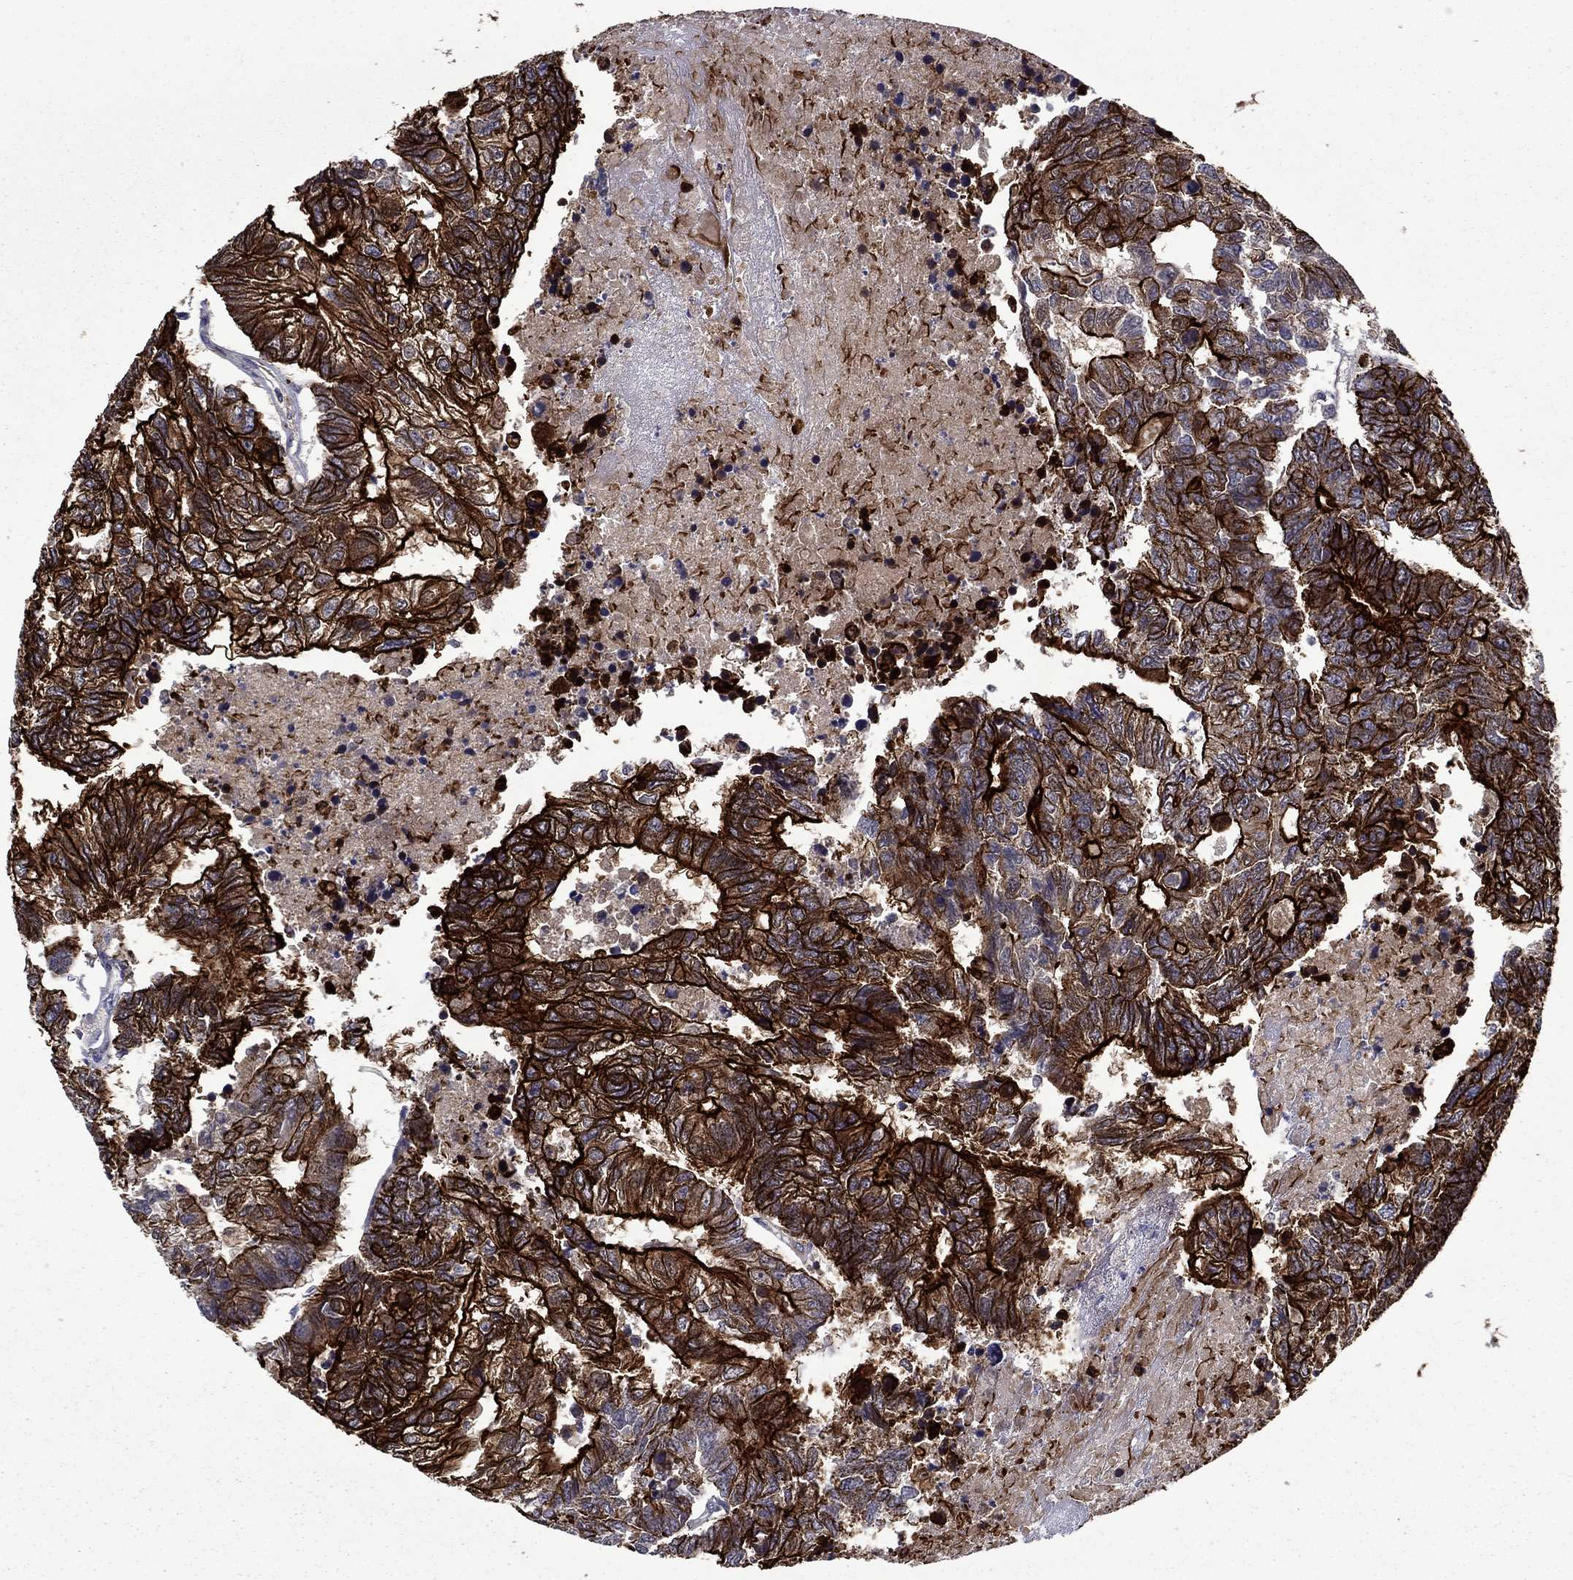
{"staining": {"intensity": "strong", "quantity": ">75%", "location": "cytoplasmic/membranous"}, "tissue": "colorectal cancer", "cell_type": "Tumor cells", "image_type": "cancer", "snomed": [{"axis": "morphology", "description": "Adenocarcinoma, NOS"}, {"axis": "topography", "description": "Colon"}], "caption": "A high-resolution histopathology image shows immunohistochemistry (IHC) staining of colorectal cancer (adenocarcinoma), which demonstrates strong cytoplasmic/membranous expression in approximately >75% of tumor cells.", "gene": "LMO7", "patient": {"sex": "female", "age": 48}}